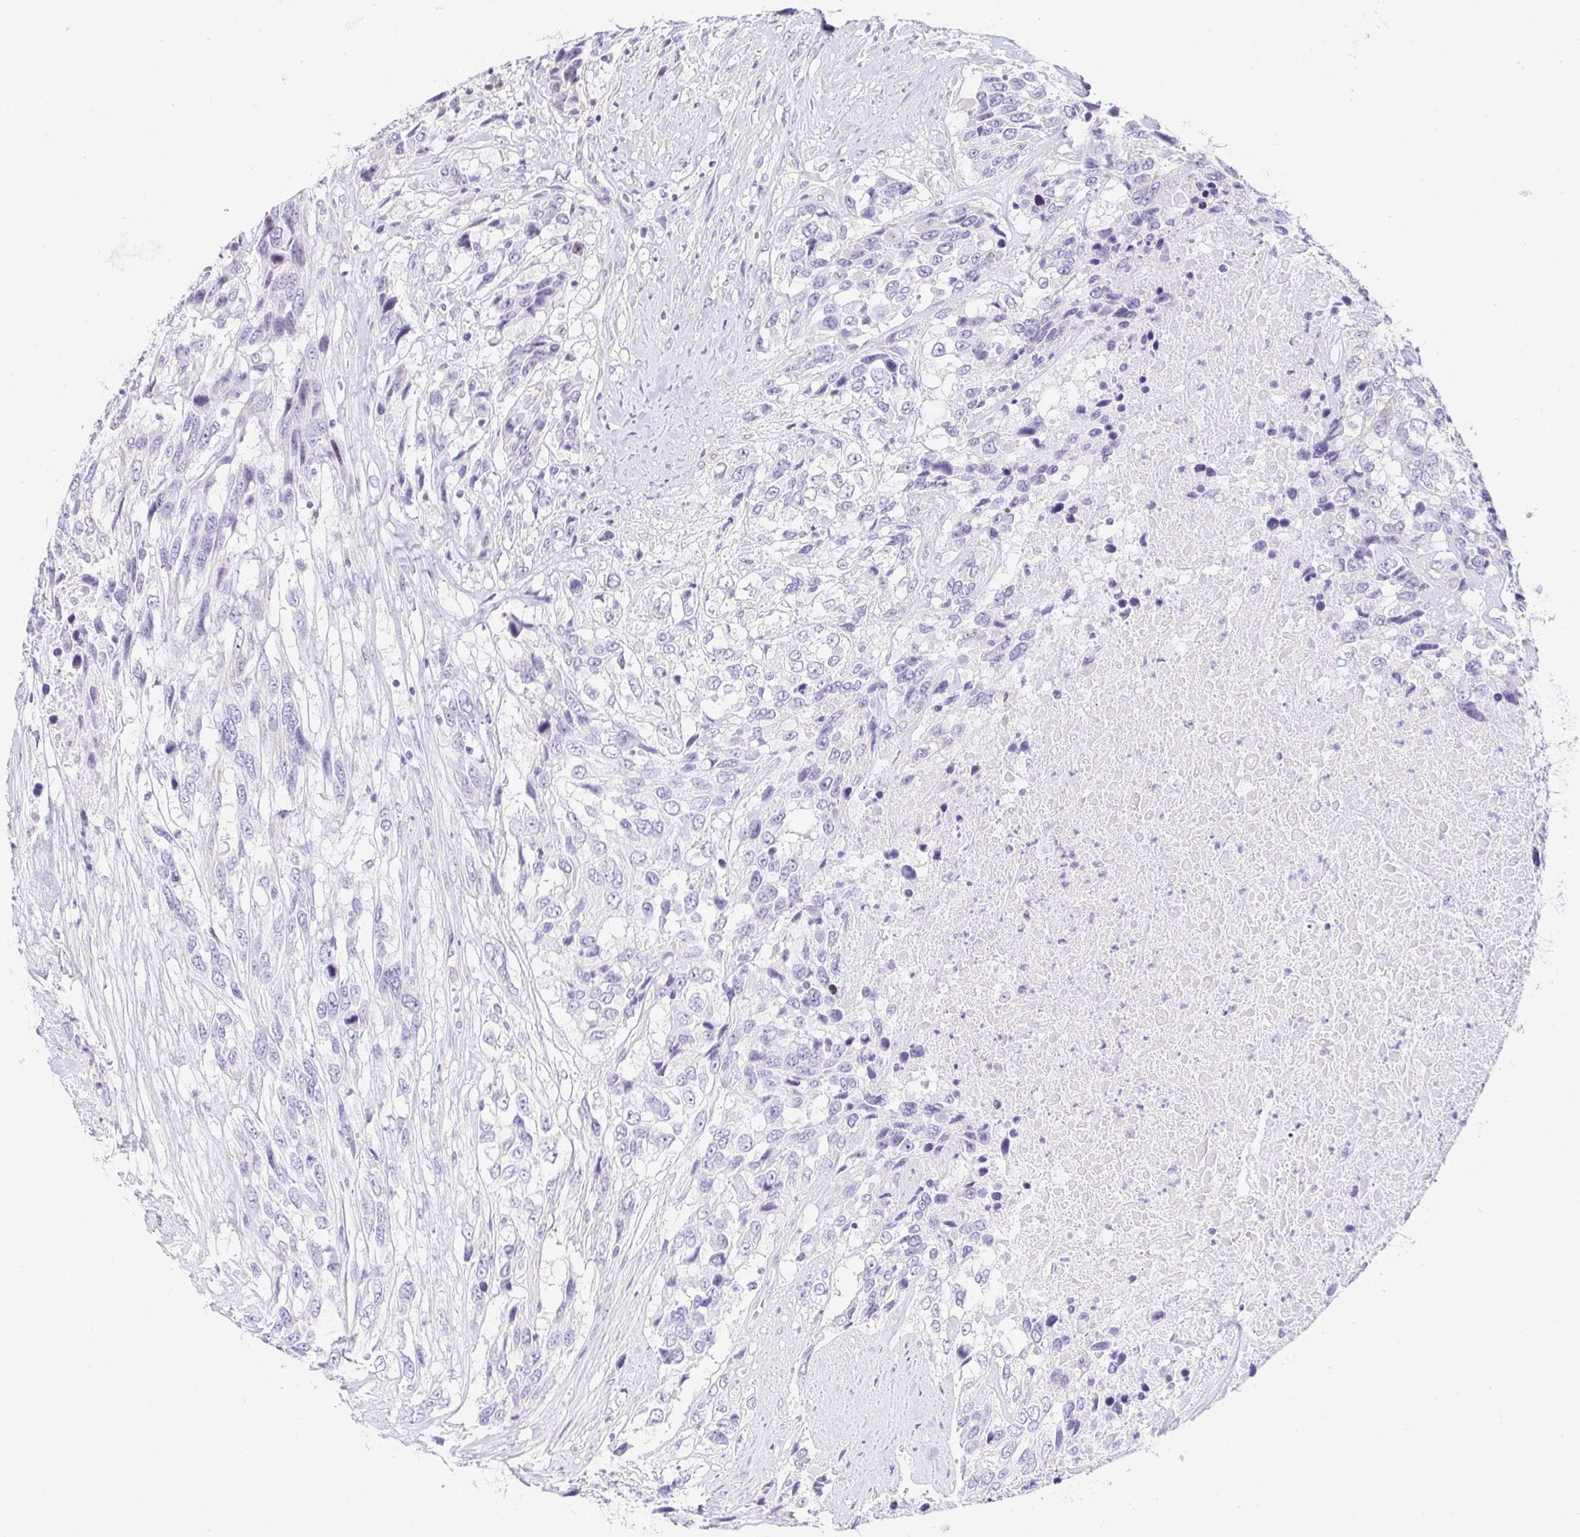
{"staining": {"intensity": "negative", "quantity": "none", "location": "none"}, "tissue": "urothelial cancer", "cell_type": "Tumor cells", "image_type": "cancer", "snomed": [{"axis": "morphology", "description": "Urothelial carcinoma, High grade"}, {"axis": "topography", "description": "Urinary bladder"}], "caption": "Immunohistochemistry image of human high-grade urothelial carcinoma stained for a protein (brown), which exhibits no staining in tumor cells.", "gene": "CAPSL", "patient": {"sex": "female", "age": 70}}